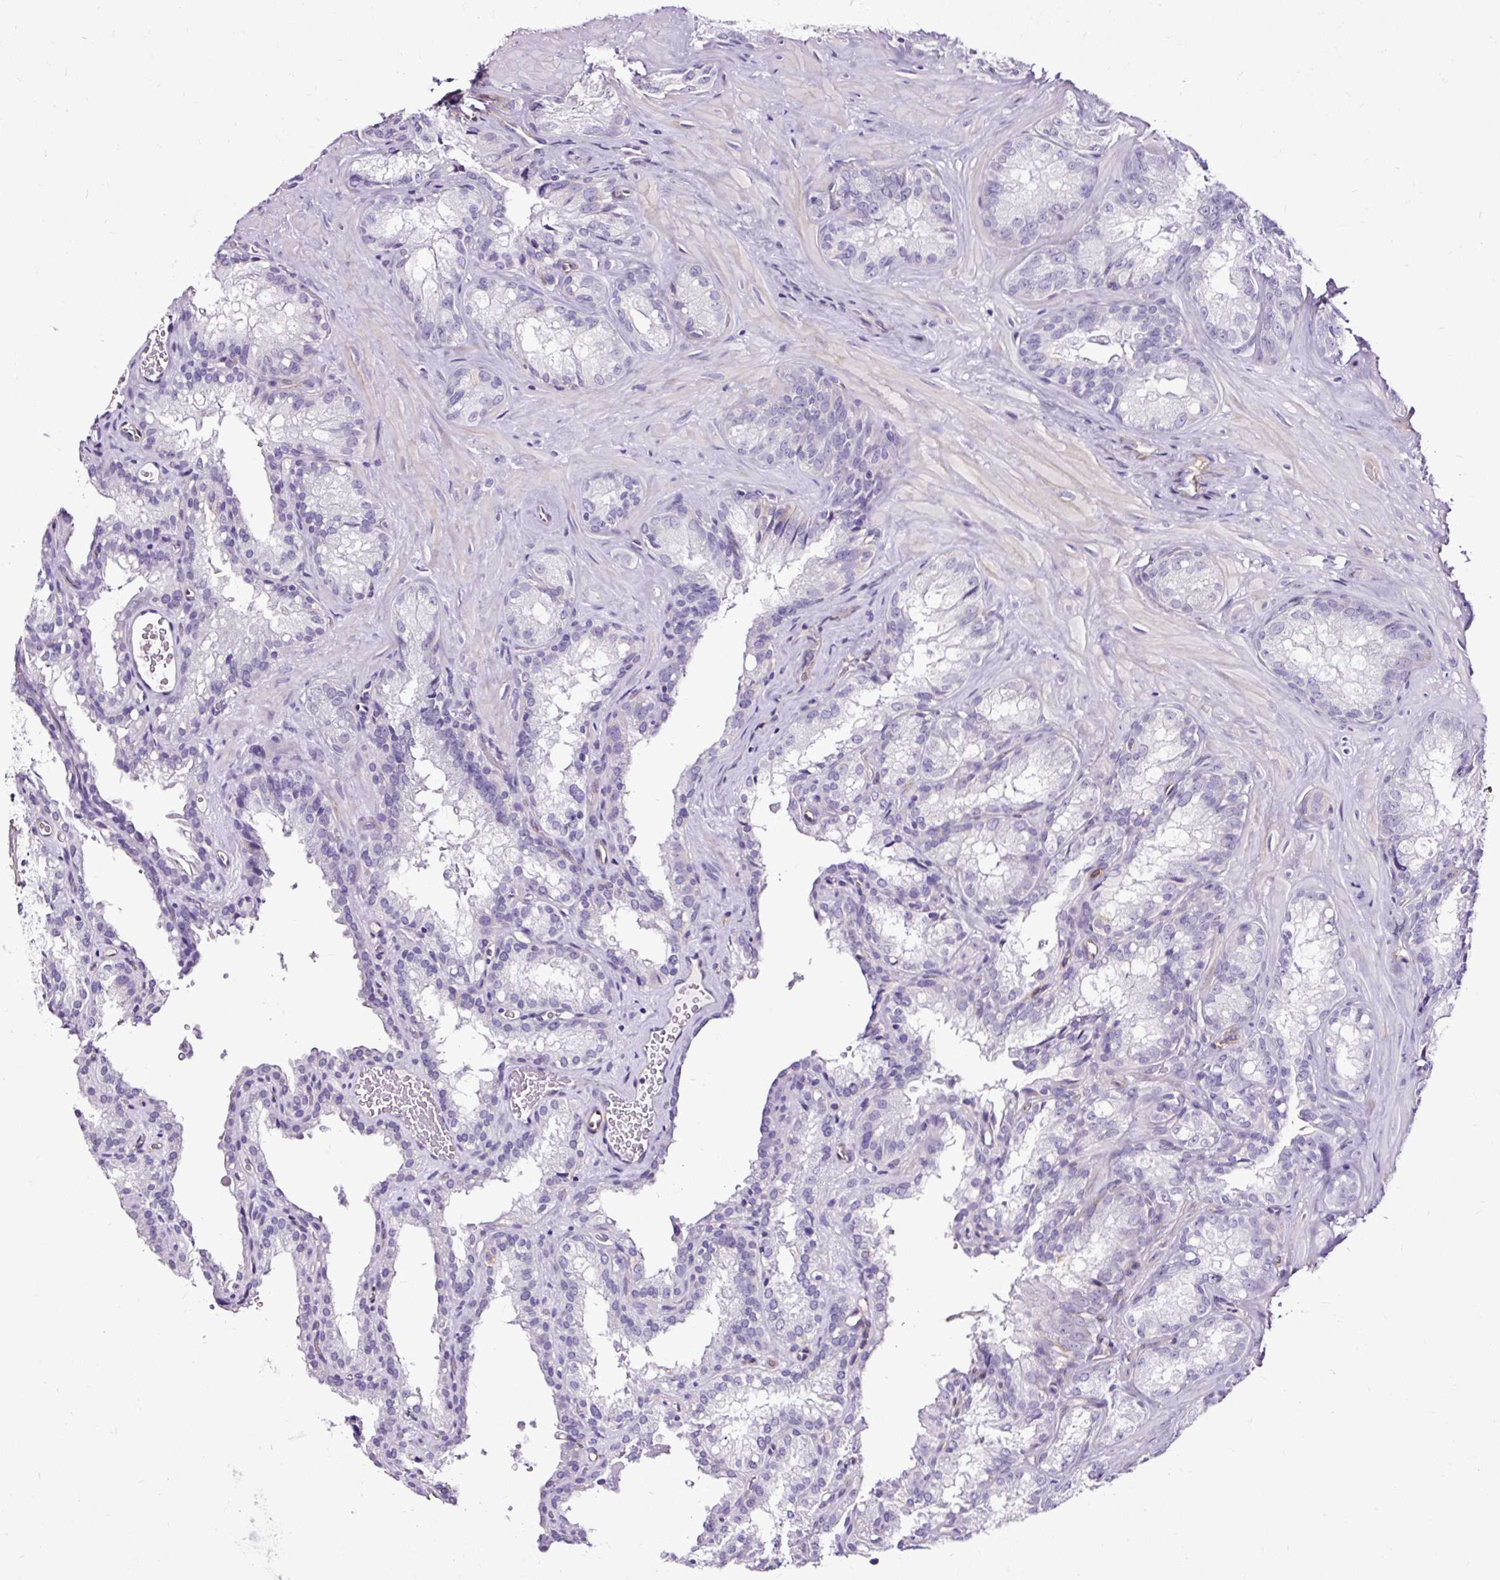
{"staining": {"intensity": "negative", "quantity": "none", "location": "none"}, "tissue": "seminal vesicle", "cell_type": "Glandular cells", "image_type": "normal", "snomed": [{"axis": "morphology", "description": "Normal tissue, NOS"}, {"axis": "topography", "description": "Seminal veicle"}], "caption": "IHC histopathology image of normal human seminal vesicle stained for a protein (brown), which exhibits no positivity in glandular cells.", "gene": "SLC7A8", "patient": {"sex": "male", "age": 47}}